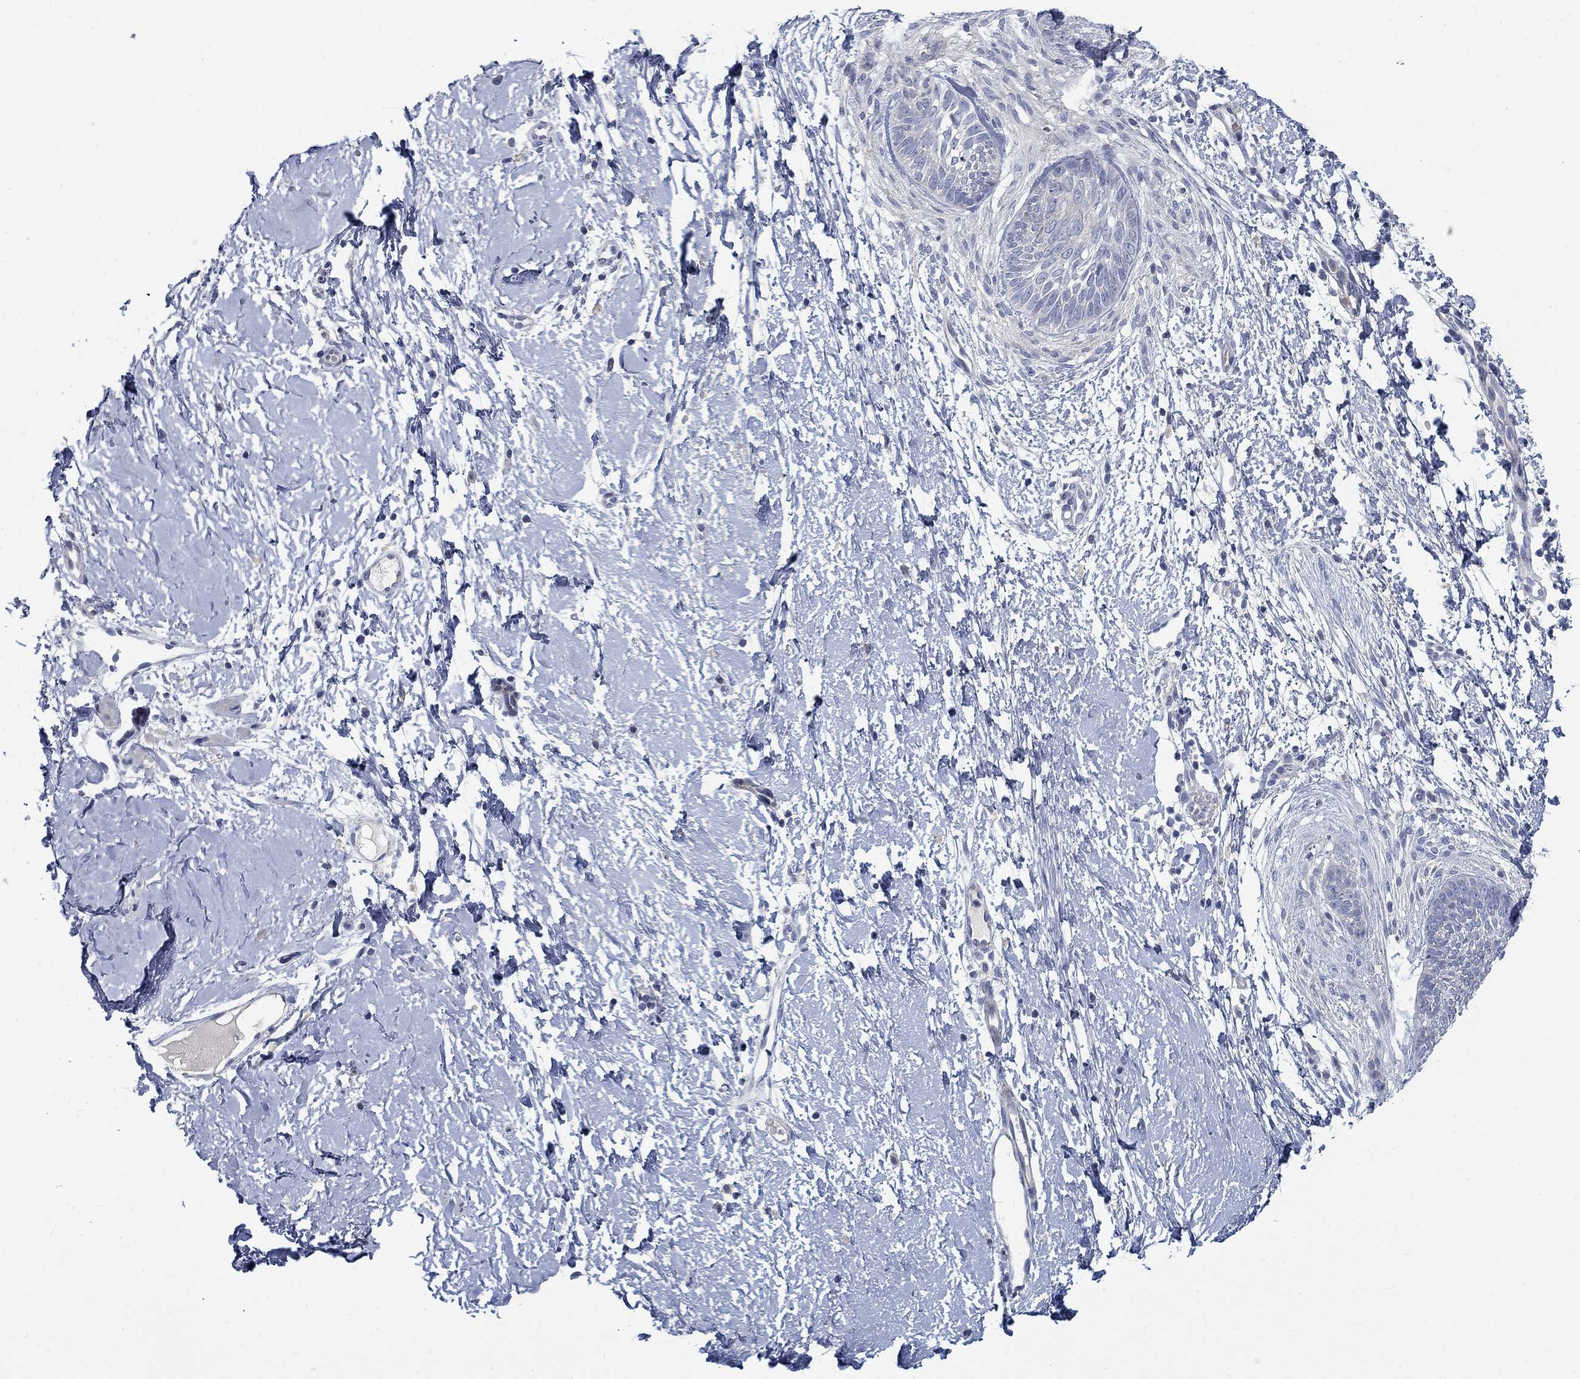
{"staining": {"intensity": "negative", "quantity": "none", "location": "none"}, "tissue": "skin cancer", "cell_type": "Tumor cells", "image_type": "cancer", "snomed": [{"axis": "morphology", "description": "Normal tissue, NOS"}, {"axis": "morphology", "description": "Basal cell carcinoma"}, {"axis": "topography", "description": "Skin"}], "caption": "Photomicrograph shows no significant protein expression in tumor cells of skin cancer. (DAB immunohistochemistry (IHC) with hematoxylin counter stain).", "gene": "DNER", "patient": {"sex": "male", "age": 84}}